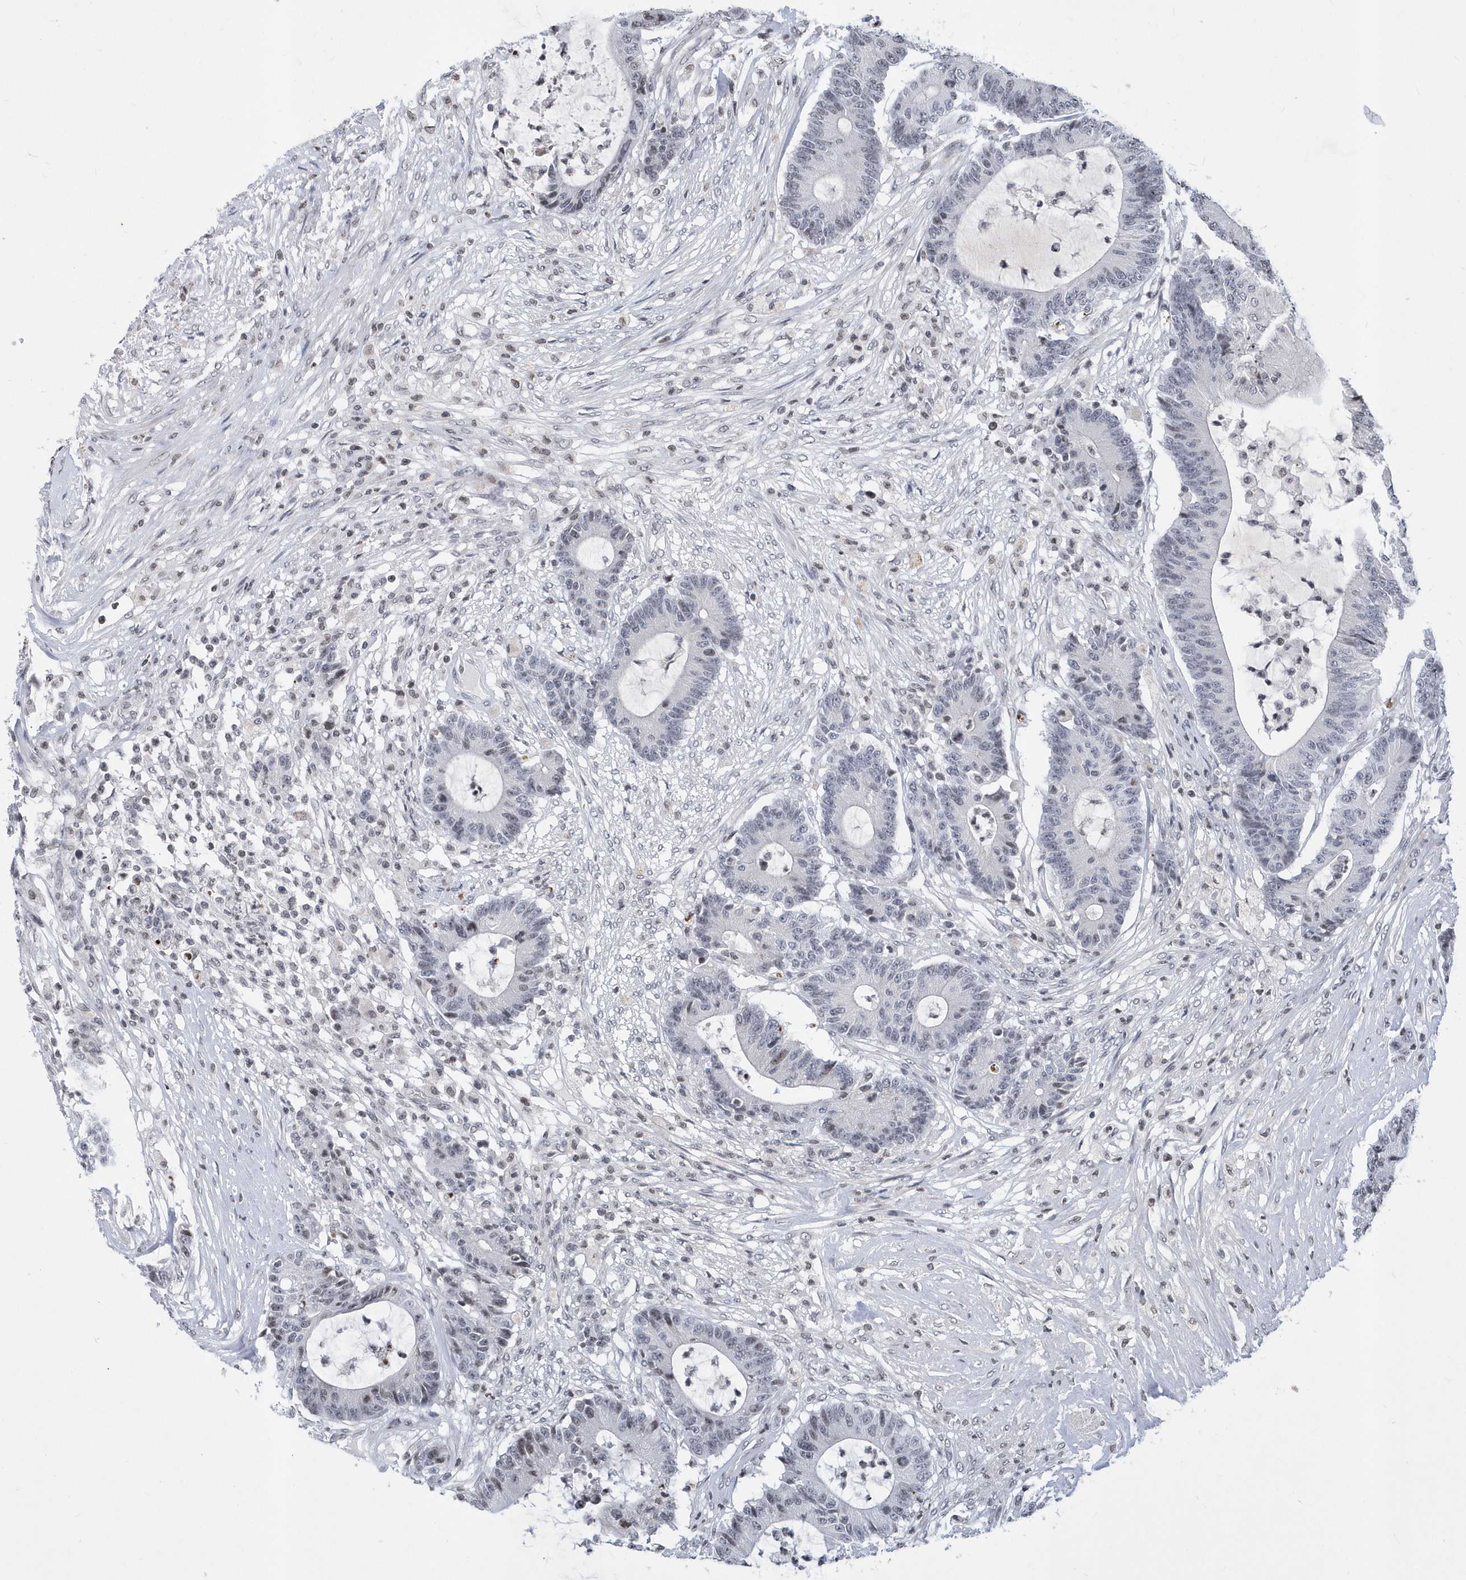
{"staining": {"intensity": "negative", "quantity": "none", "location": "none"}, "tissue": "colorectal cancer", "cell_type": "Tumor cells", "image_type": "cancer", "snomed": [{"axis": "morphology", "description": "Adenocarcinoma, NOS"}, {"axis": "topography", "description": "Colon"}], "caption": "This is an IHC histopathology image of human colorectal cancer (adenocarcinoma). There is no positivity in tumor cells.", "gene": "VWA5B2", "patient": {"sex": "female", "age": 84}}